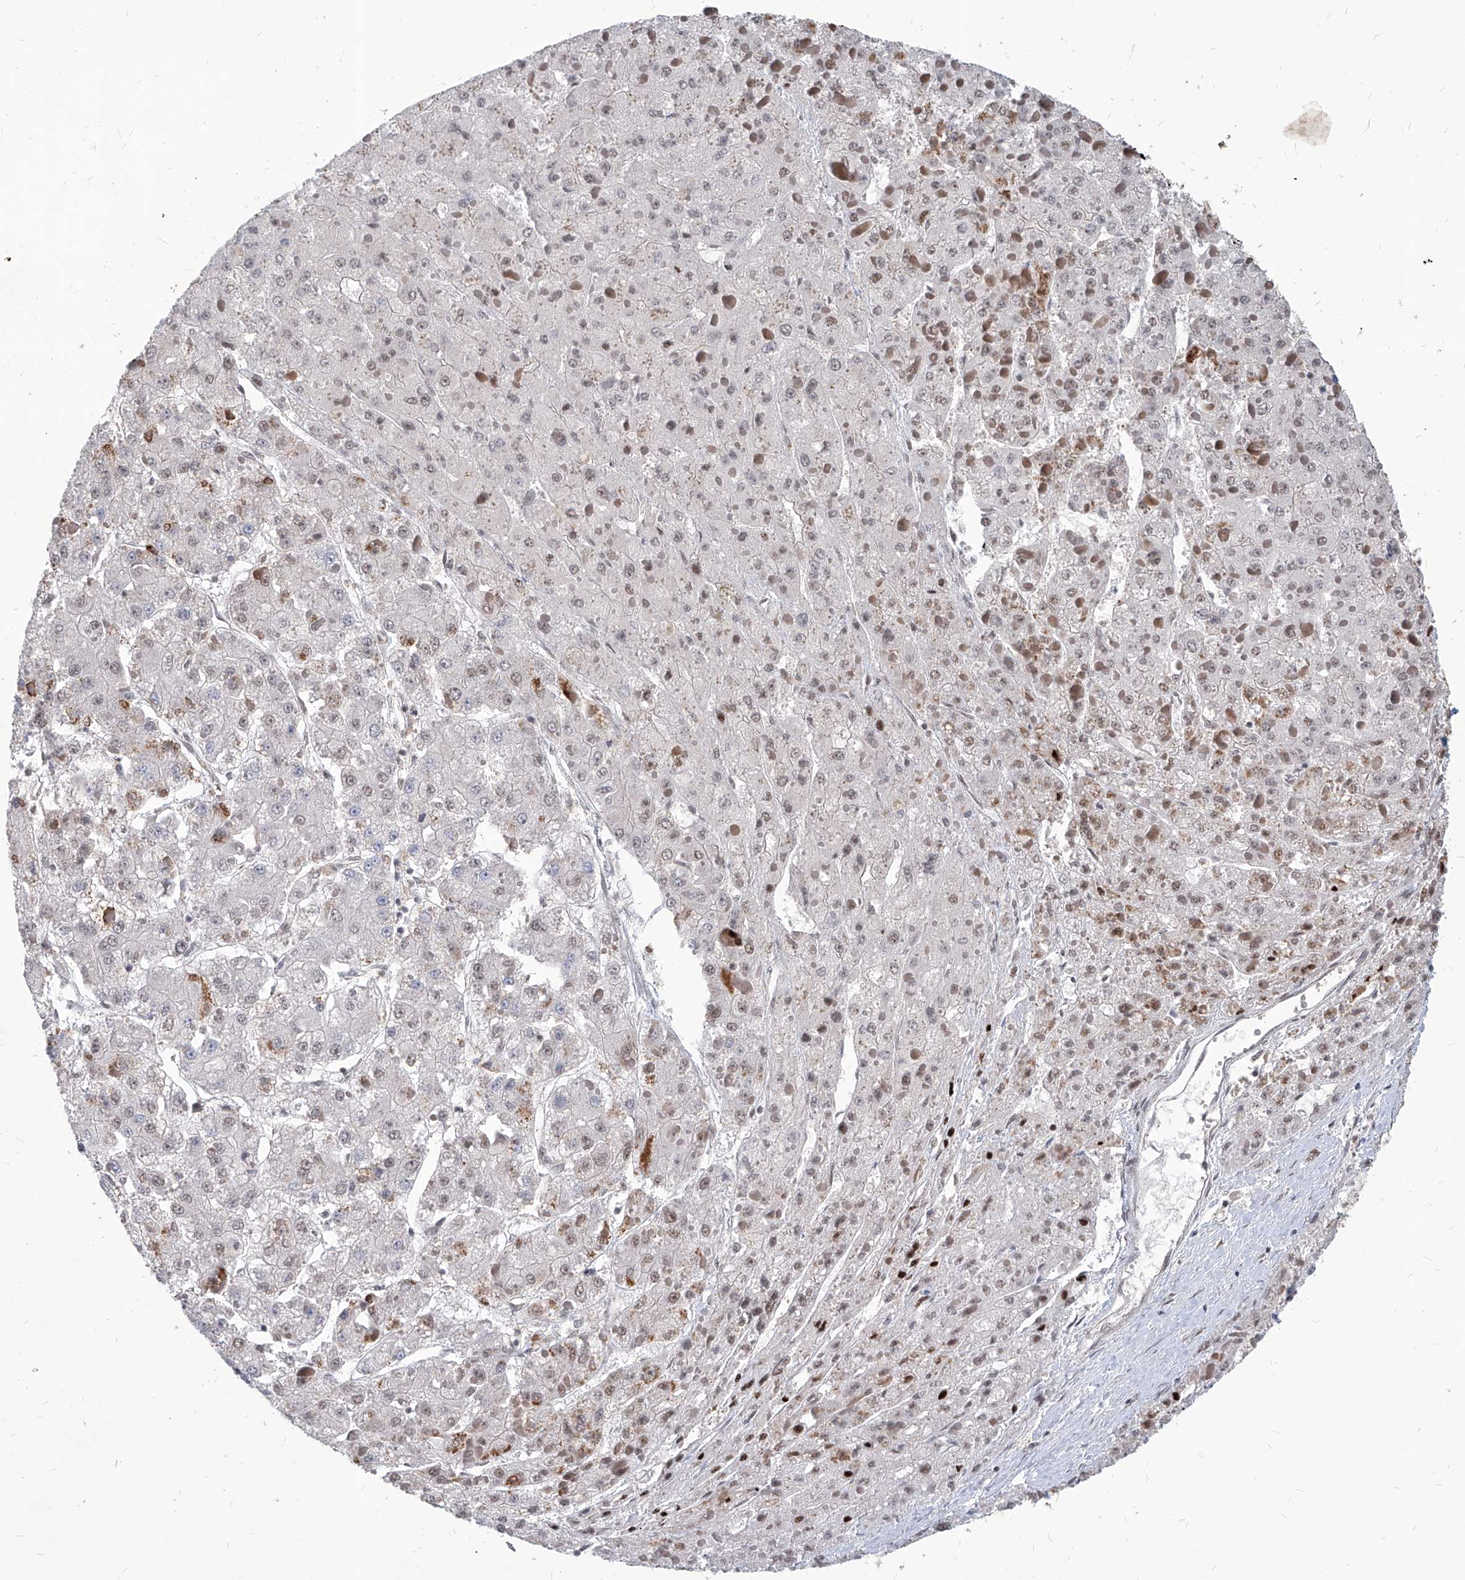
{"staining": {"intensity": "weak", "quantity": "25%-75%", "location": "nuclear"}, "tissue": "liver cancer", "cell_type": "Tumor cells", "image_type": "cancer", "snomed": [{"axis": "morphology", "description": "Carcinoma, Hepatocellular, NOS"}, {"axis": "topography", "description": "Liver"}], "caption": "Brown immunohistochemical staining in liver hepatocellular carcinoma displays weak nuclear expression in about 25%-75% of tumor cells.", "gene": "IRF2", "patient": {"sex": "female", "age": 73}}